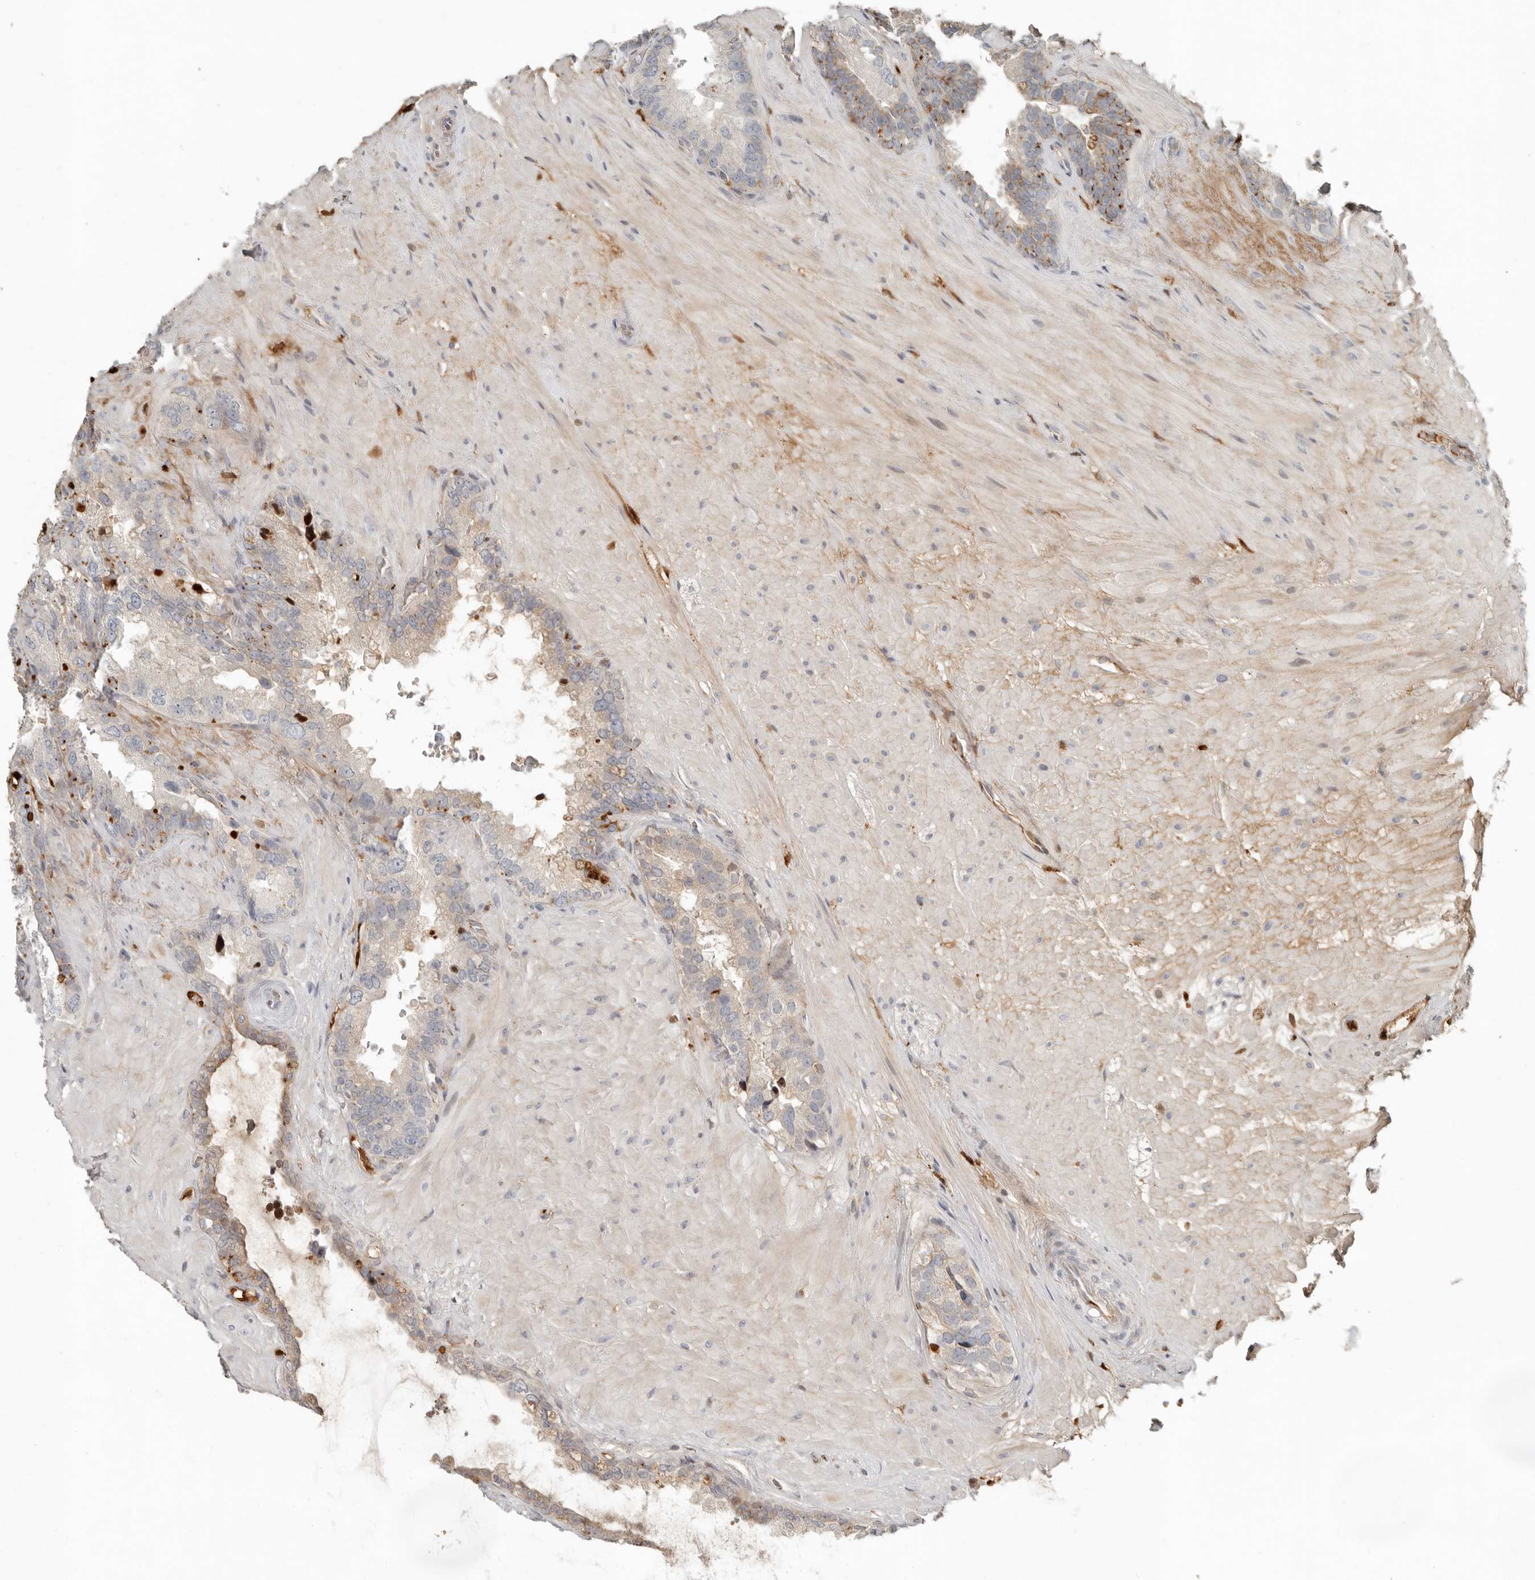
{"staining": {"intensity": "weak", "quantity": "<25%", "location": "cytoplasmic/membranous"}, "tissue": "seminal vesicle", "cell_type": "Glandular cells", "image_type": "normal", "snomed": [{"axis": "morphology", "description": "Normal tissue, NOS"}, {"axis": "topography", "description": "Seminal veicle"}], "caption": "IHC of normal seminal vesicle exhibits no staining in glandular cells. (Brightfield microscopy of DAB (3,3'-diaminobenzidine) immunohistochemistry (IHC) at high magnification).", "gene": "KLHL38", "patient": {"sex": "male", "age": 80}}